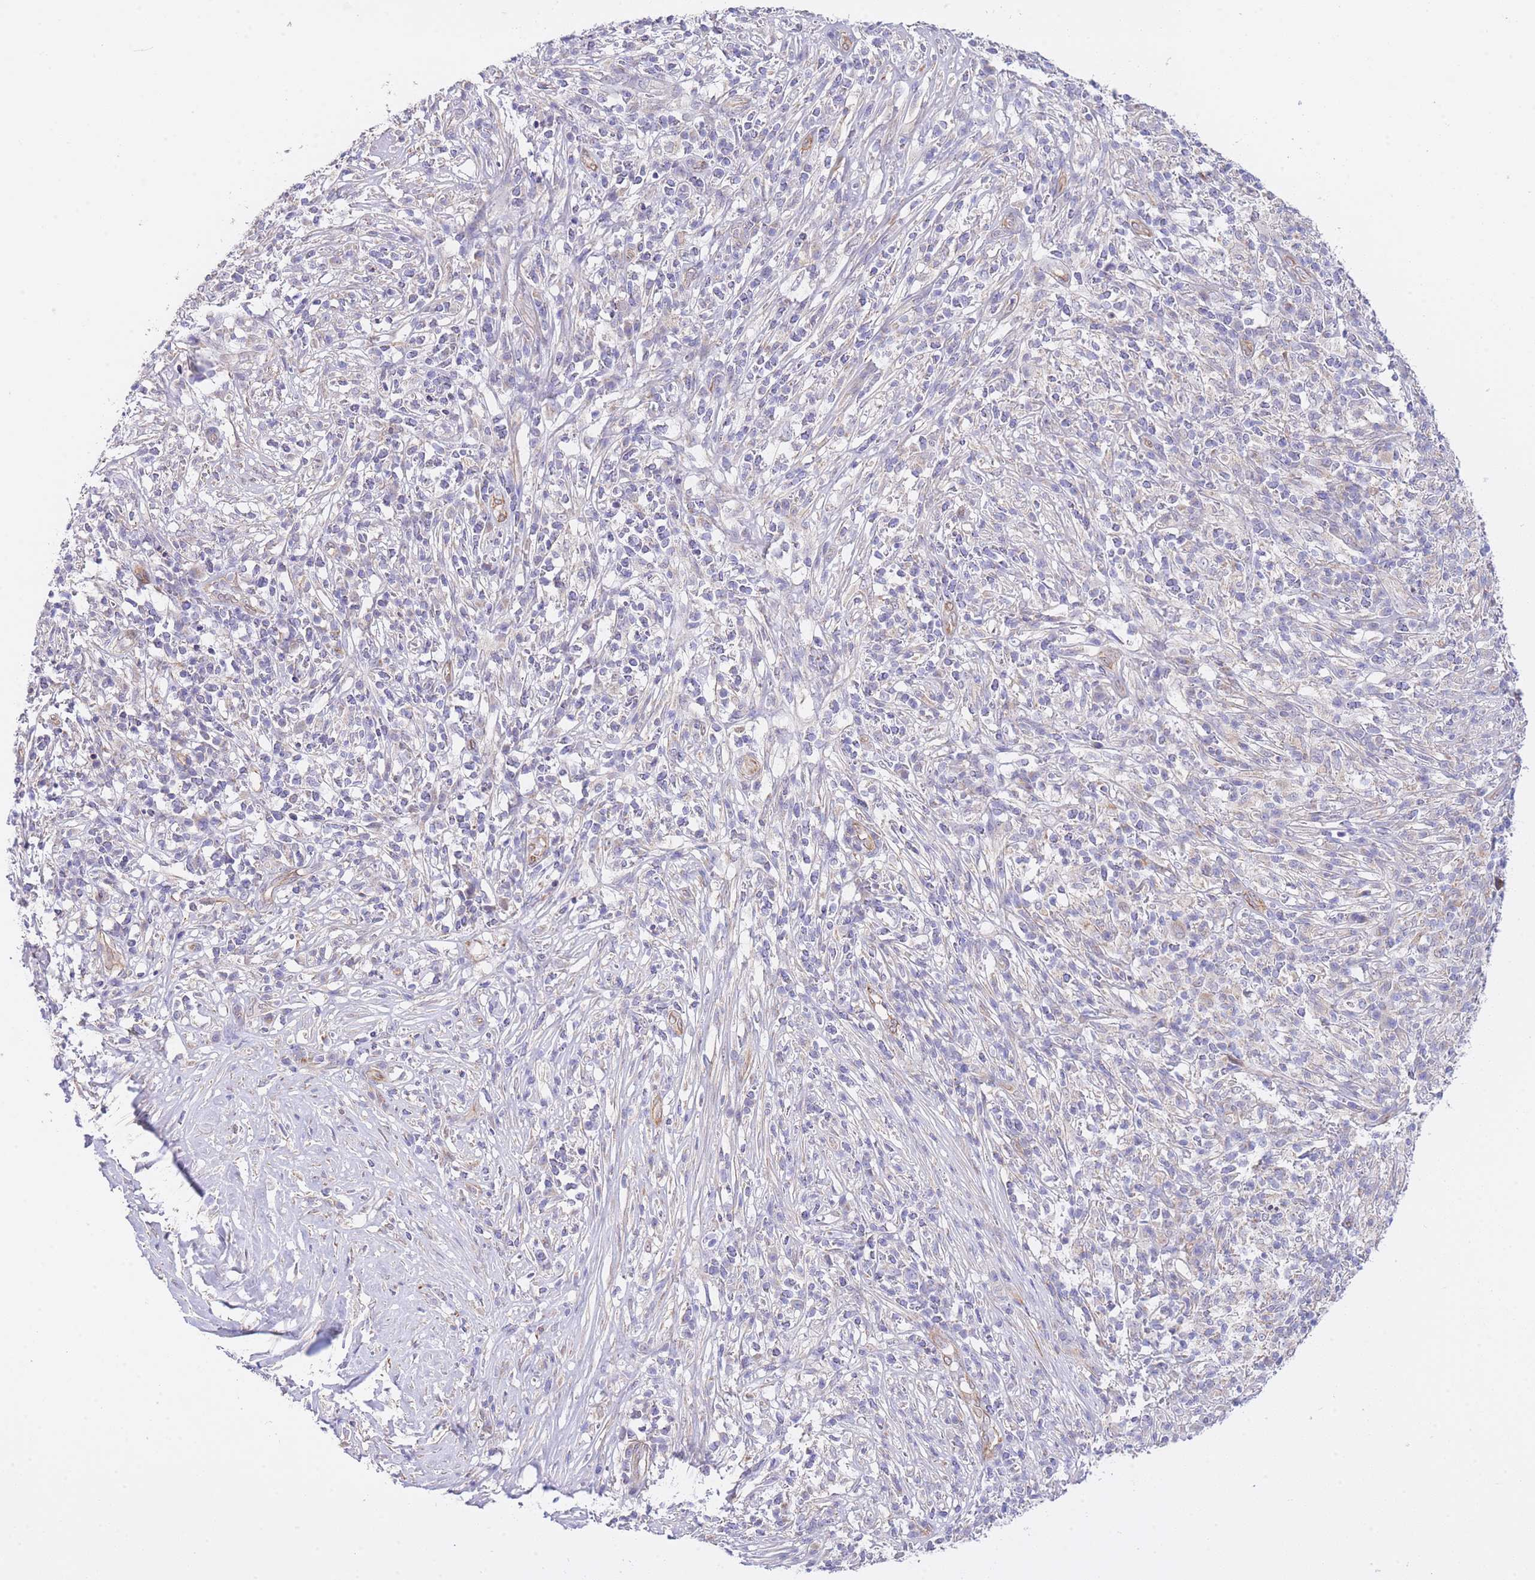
{"staining": {"intensity": "negative", "quantity": "none", "location": "none"}, "tissue": "melanoma", "cell_type": "Tumor cells", "image_type": "cancer", "snomed": [{"axis": "morphology", "description": "Malignant melanoma, NOS"}, {"axis": "topography", "description": "Skin"}], "caption": "A micrograph of malignant melanoma stained for a protein exhibits no brown staining in tumor cells. Nuclei are stained in blue.", "gene": "CTBP1", "patient": {"sex": "male", "age": 66}}